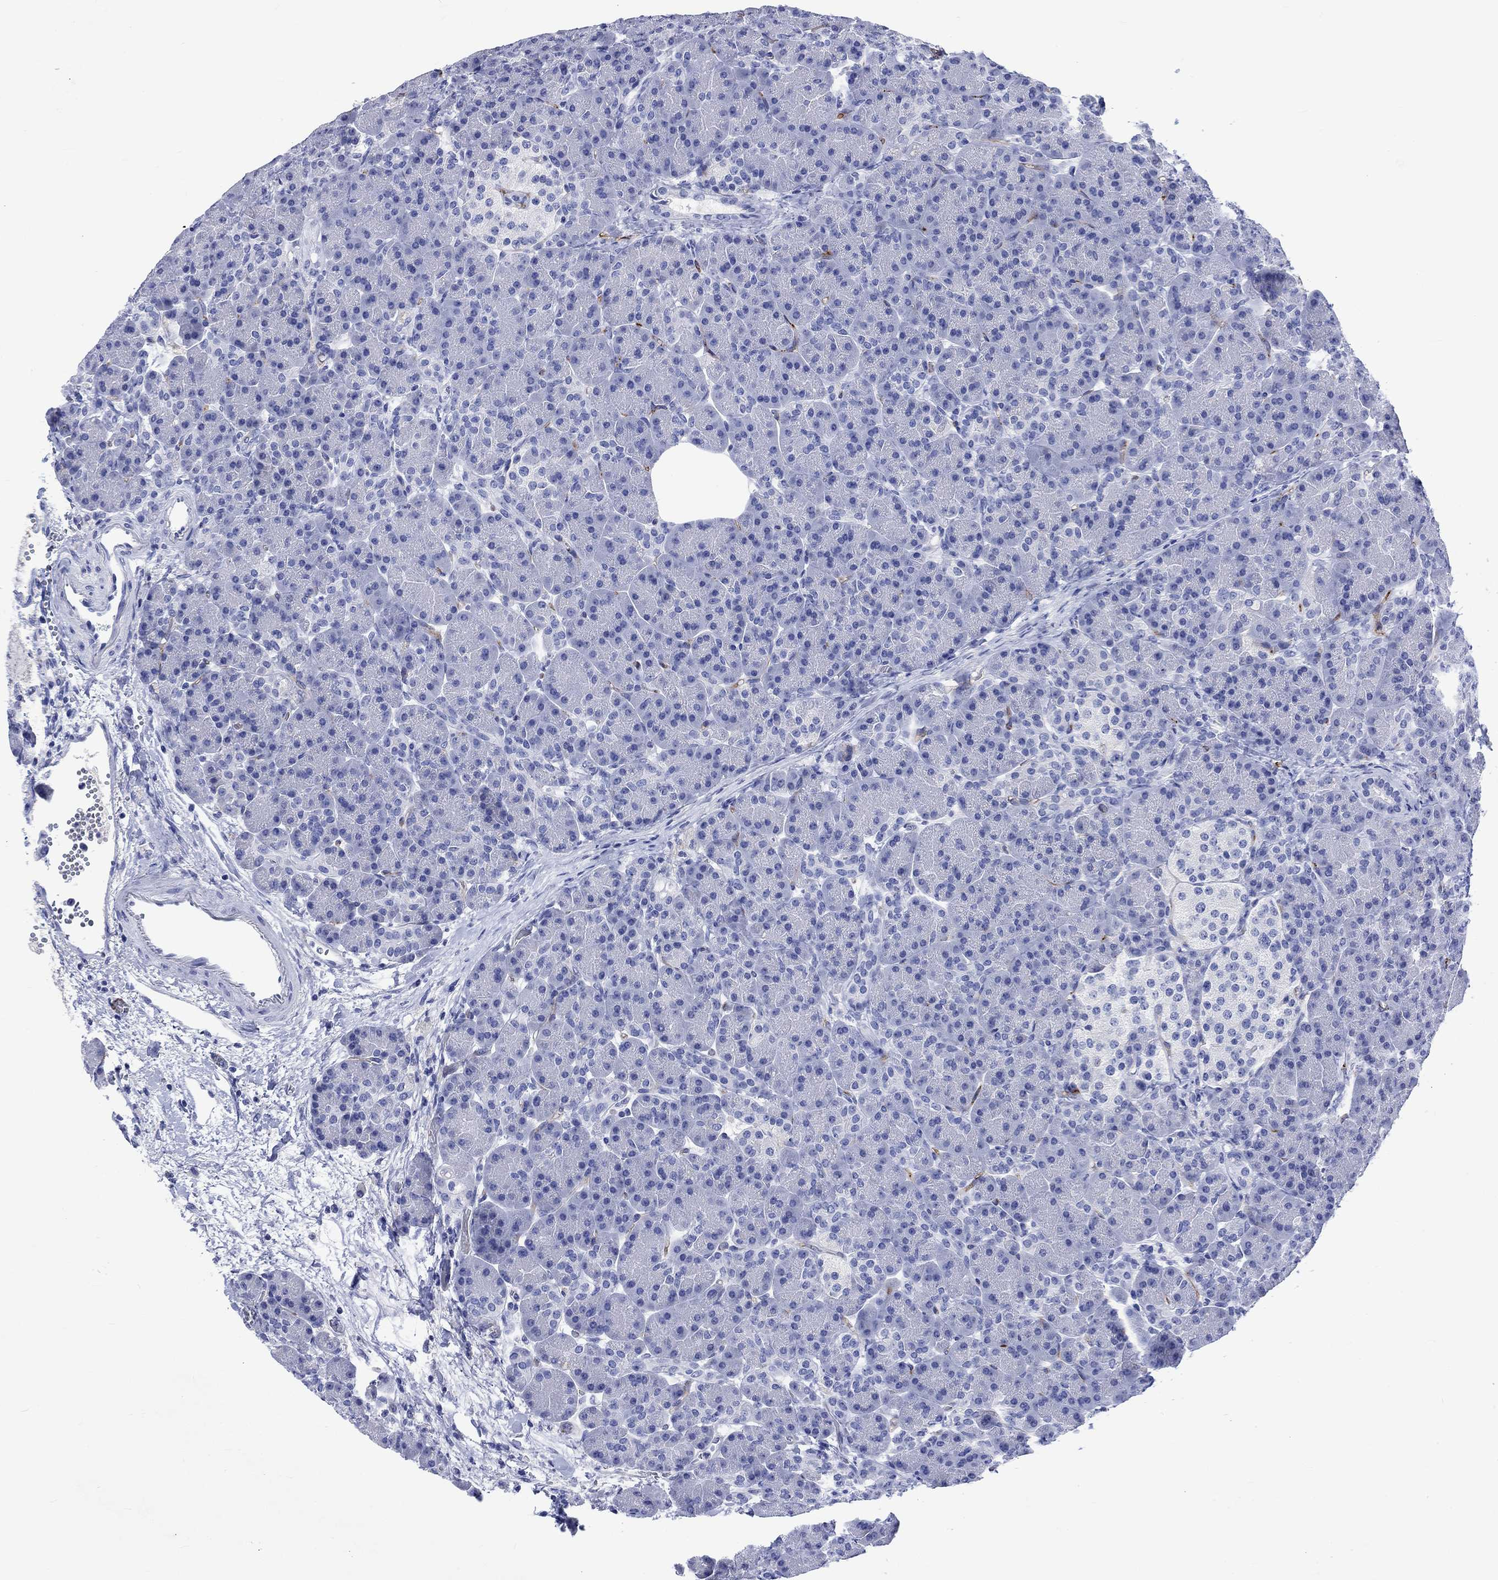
{"staining": {"intensity": "negative", "quantity": "none", "location": "none"}, "tissue": "pancreas", "cell_type": "Exocrine glandular cells", "image_type": "normal", "snomed": [{"axis": "morphology", "description": "Normal tissue, NOS"}, {"axis": "topography", "description": "Pancreas"}], "caption": "A micrograph of pancreas stained for a protein demonstrates no brown staining in exocrine glandular cells. The staining was performed using DAB (3,3'-diaminobenzidine) to visualize the protein expression in brown, while the nuclei were stained in blue with hematoxylin (Magnification: 20x).", "gene": "CACNG3", "patient": {"sex": "female", "age": 63}}